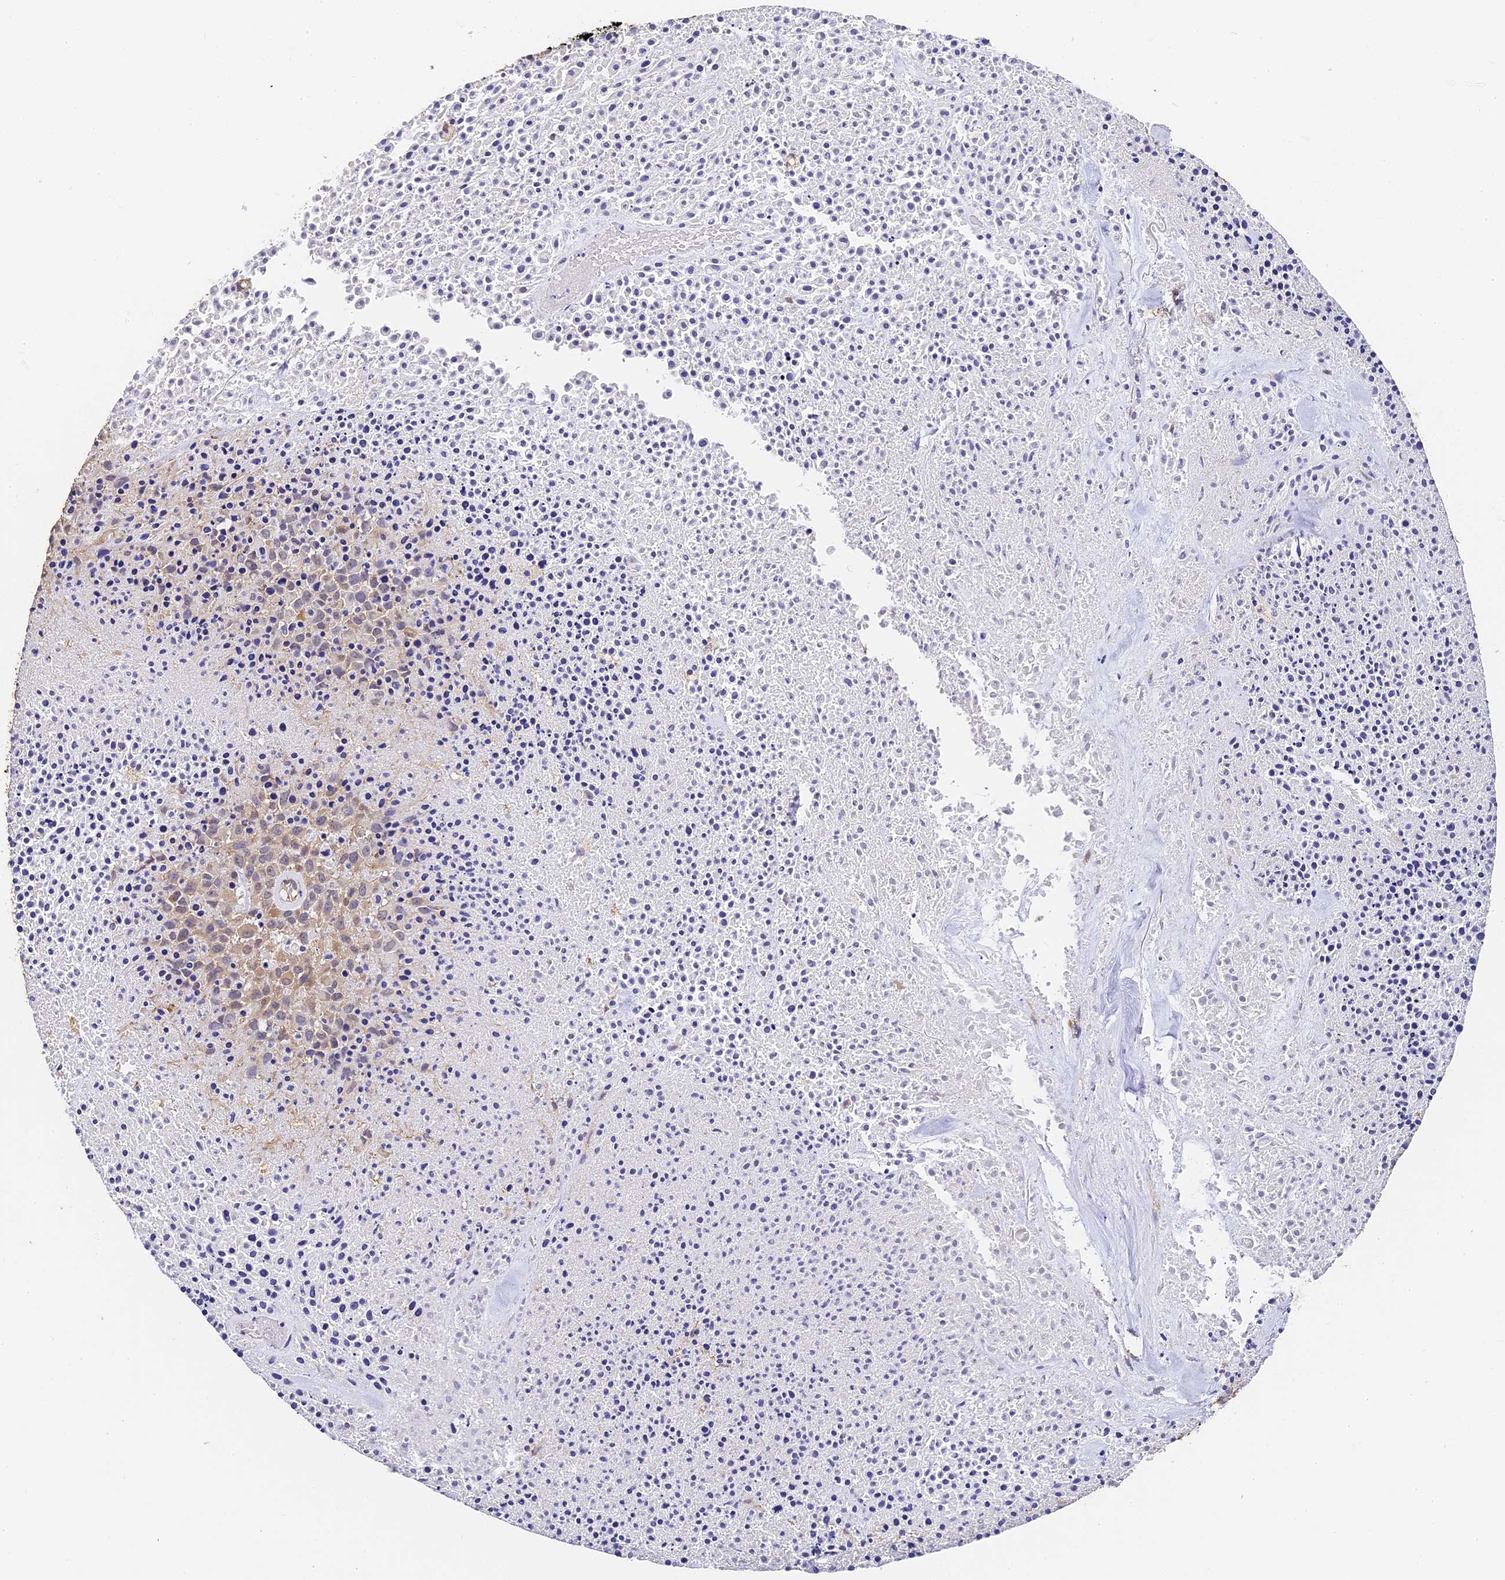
{"staining": {"intensity": "moderate", "quantity": "<25%", "location": "cytoplasmic/membranous"}, "tissue": "melanoma", "cell_type": "Tumor cells", "image_type": "cancer", "snomed": [{"axis": "morphology", "description": "Malignant melanoma, Metastatic site"}, {"axis": "topography", "description": "Skin"}], "caption": "The micrograph displays a brown stain indicating the presence of a protein in the cytoplasmic/membranous of tumor cells in malignant melanoma (metastatic site).", "gene": "SLC11A1", "patient": {"sex": "female", "age": 81}}